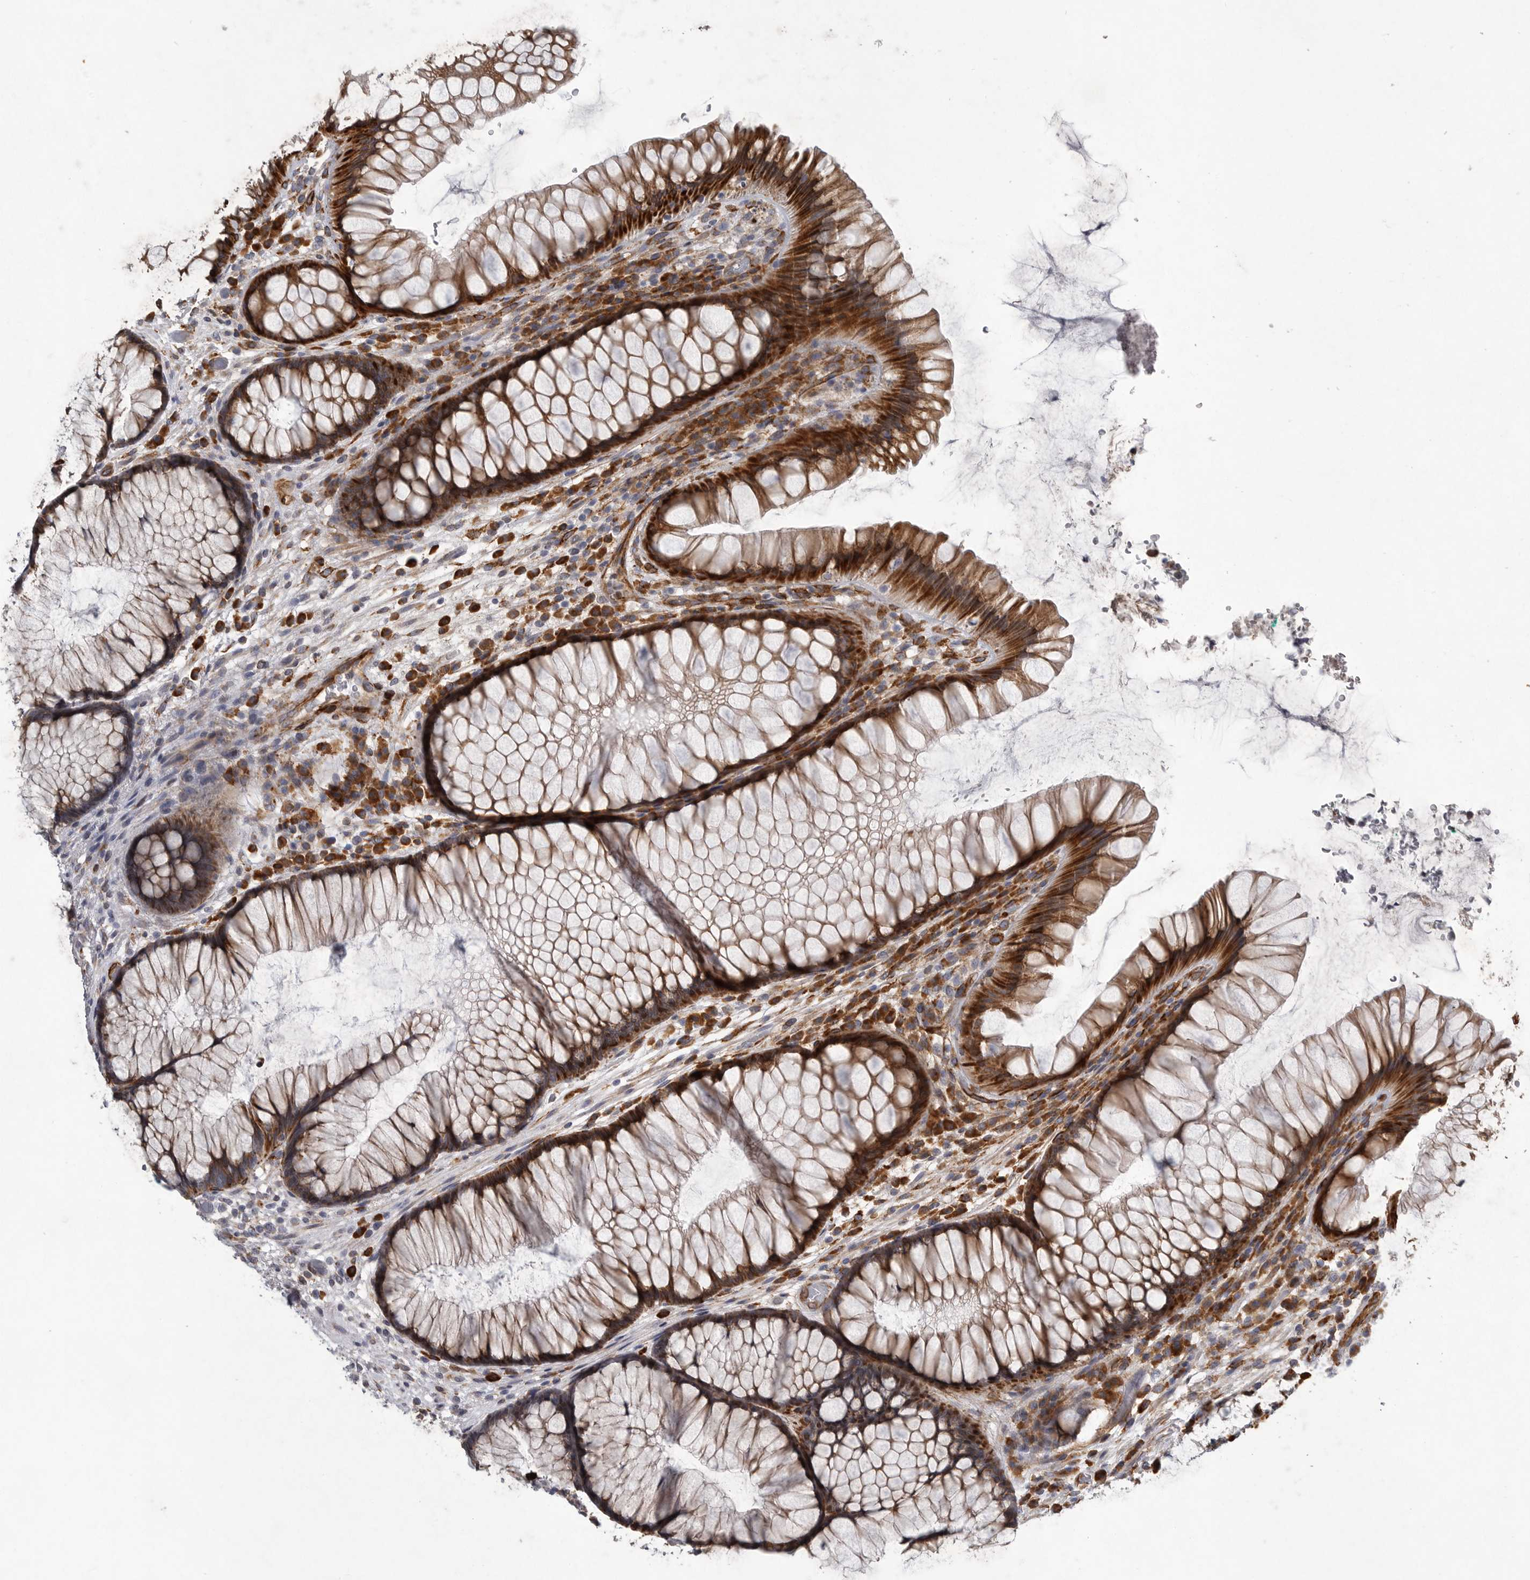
{"staining": {"intensity": "strong", "quantity": ">75%", "location": "cytoplasmic/membranous"}, "tissue": "rectum", "cell_type": "Glandular cells", "image_type": "normal", "snomed": [{"axis": "morphology", "description": "Normal tissue, NOS"}, {"axis": "topography", "description": "Rectum"}], "caption": "Benign rectum exhibits strong cytoplasmic/membranous expression in approximately >75% of glandular cells.", "gene": "MINPP1", "patient": {"sex": "male", "age": 51}}